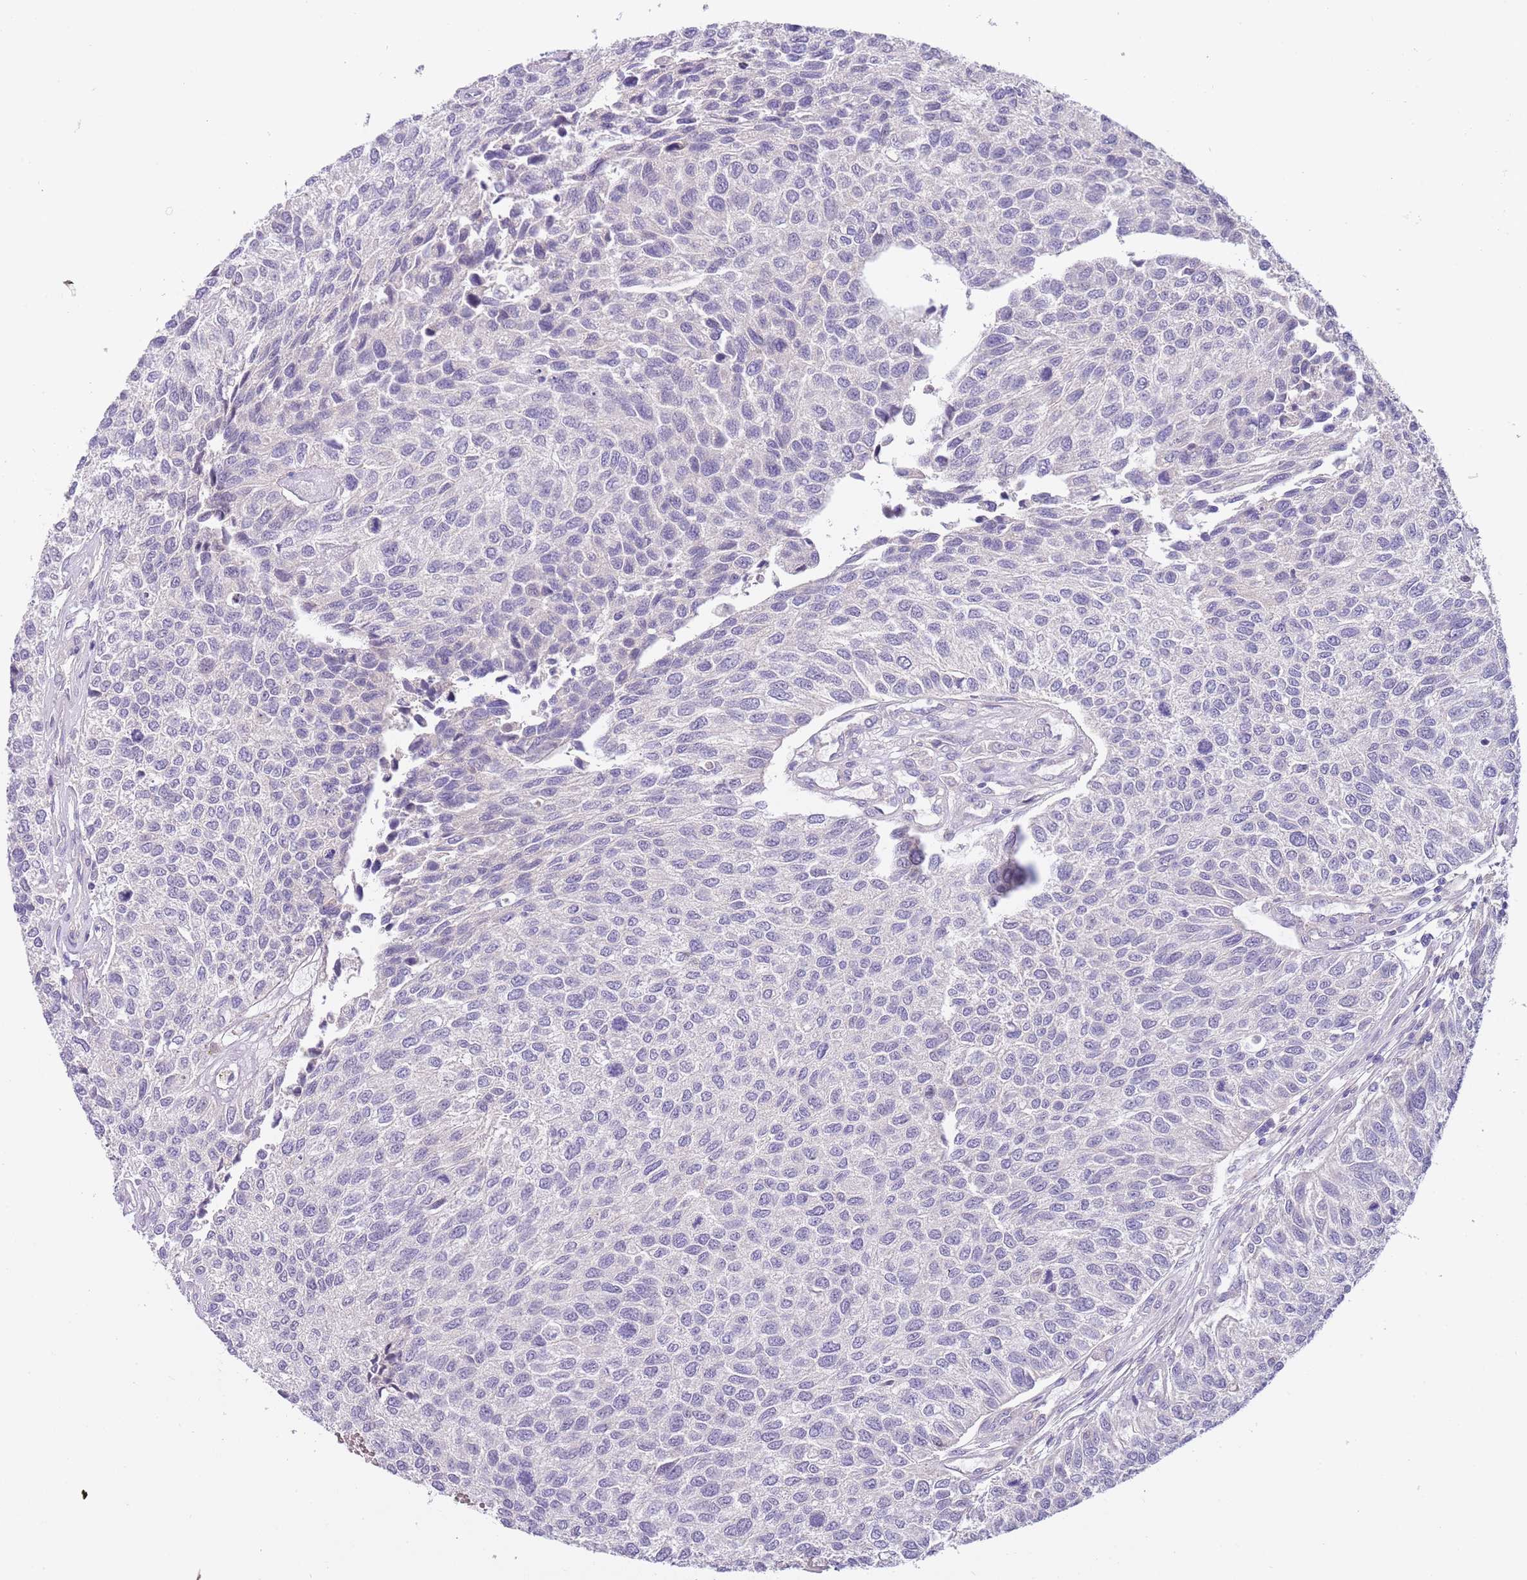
{"staining": {"intensity": "negative", "quantity": "none", "location": "none"}, "tissue": "urothelial cancer", "cell_type": "Tumor cells", "image_type": "cancer", "snomed": [{"axis": "morphology", "description": "Urothelial carcinoma, NOS"}, {"axis": "topography", "description": "Urinary bladder"}], "caption": "This histopathology image is of urothelial cancer stained with immunohistochemistry (IHC) to label a protein in brown with the nuclei are counter-stained blue. There is no positivity in tumor cells. (Brightfield microscopy of DAB immunohistochemistry (IHC) at high magnification).", "gene": "CFAP73", "patient": {"sex": "male", "age": 55}}